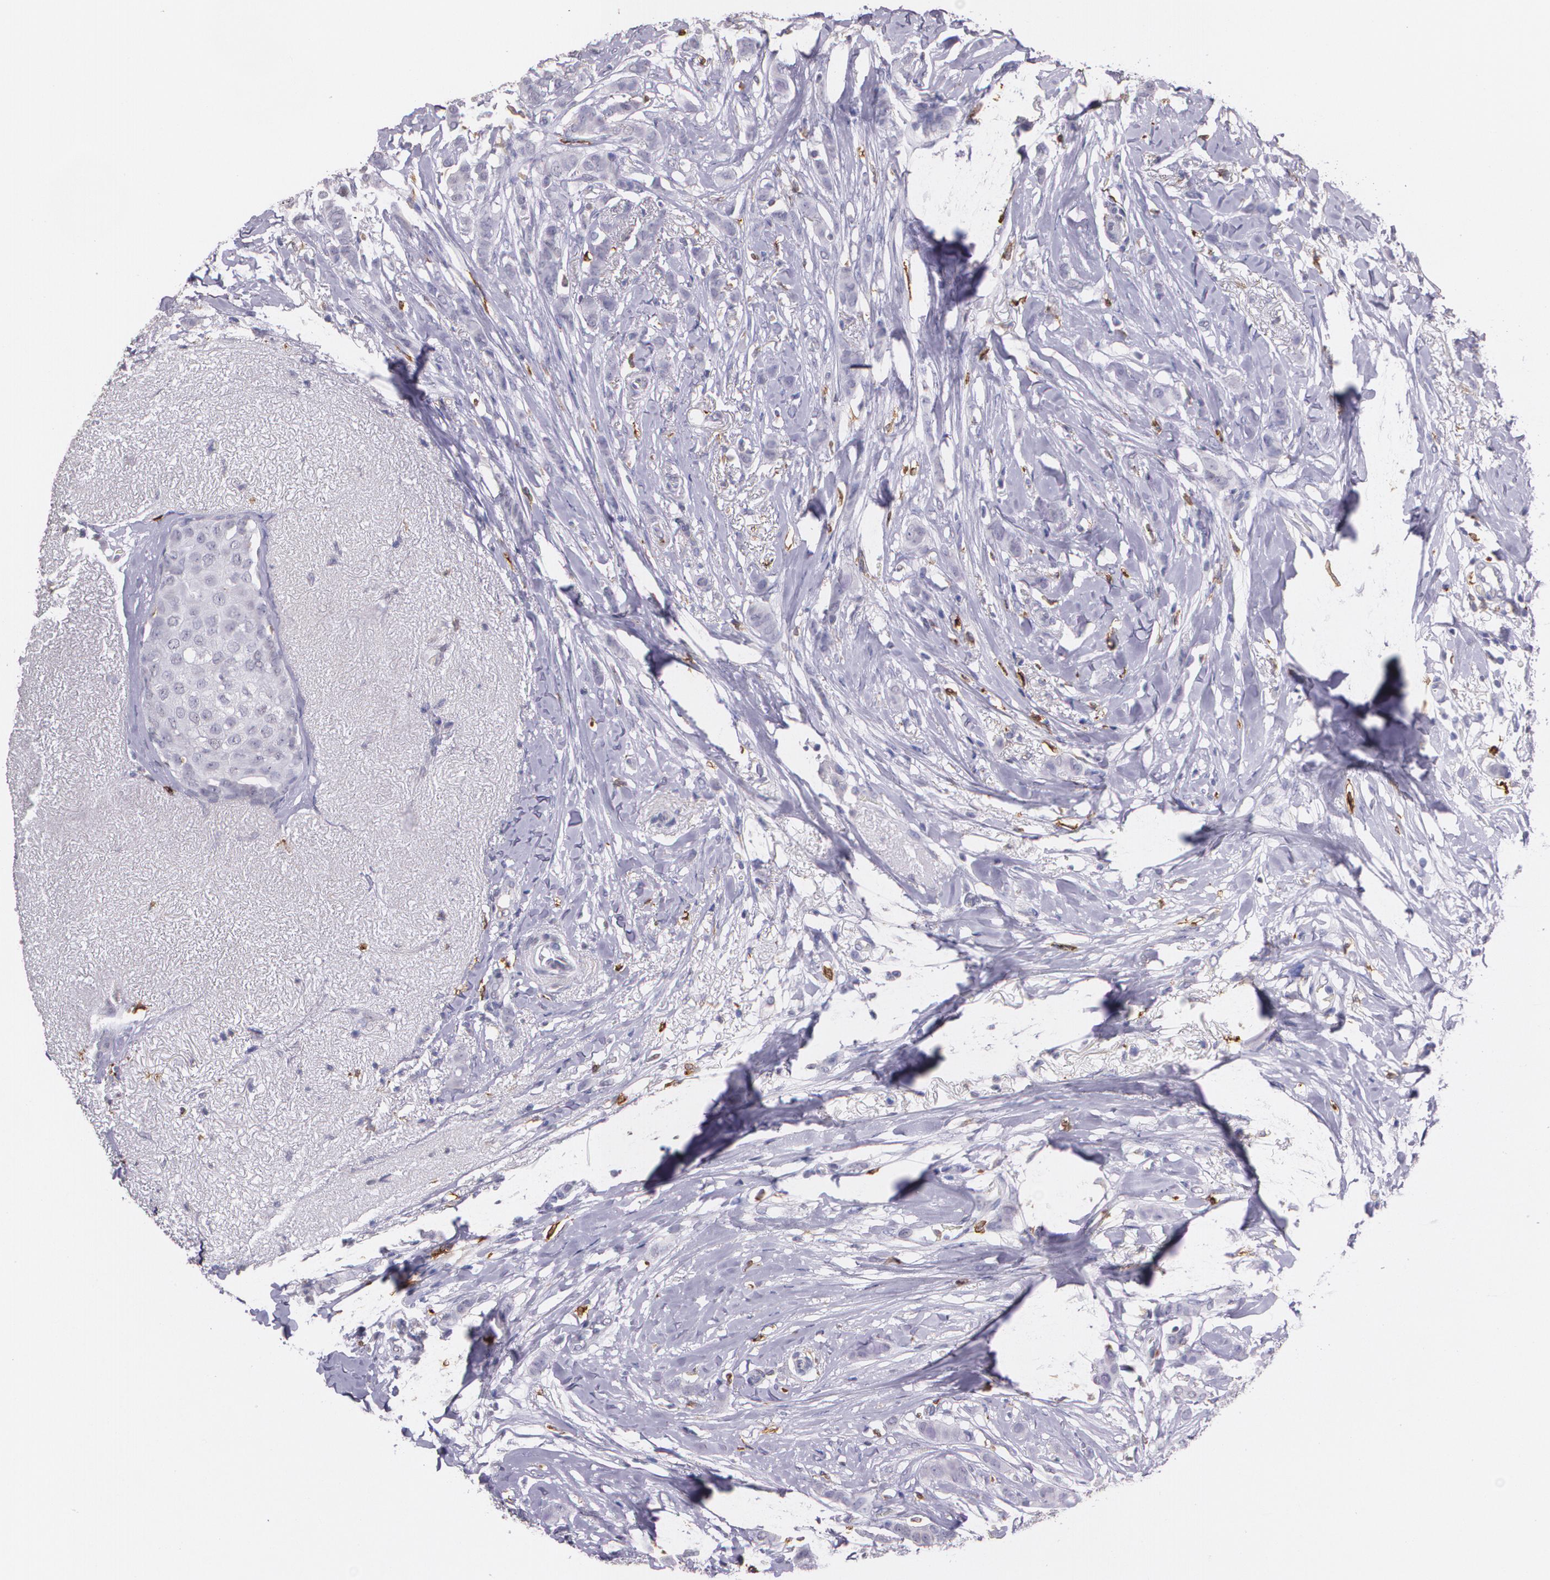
{"staining": {"intensity": "negative", "quantity": "none", "location": "none"}, "tissue": "breast cancer", "cell_type": "Tumor cells", "image_type": "cancer", "snomed": [{"axis": "morphology", "description": "Lobular carcinoma"}, {"axis": "topography", "description": "Breast"}], "caption": "Immunohistochemistry photomicrograph of lobular carcinoma (breast) stained for a protein (brown), which exhibits no staining in tumor cells.", "gene": "RTN1", "patient": {"sex": "female", "age": 55}}